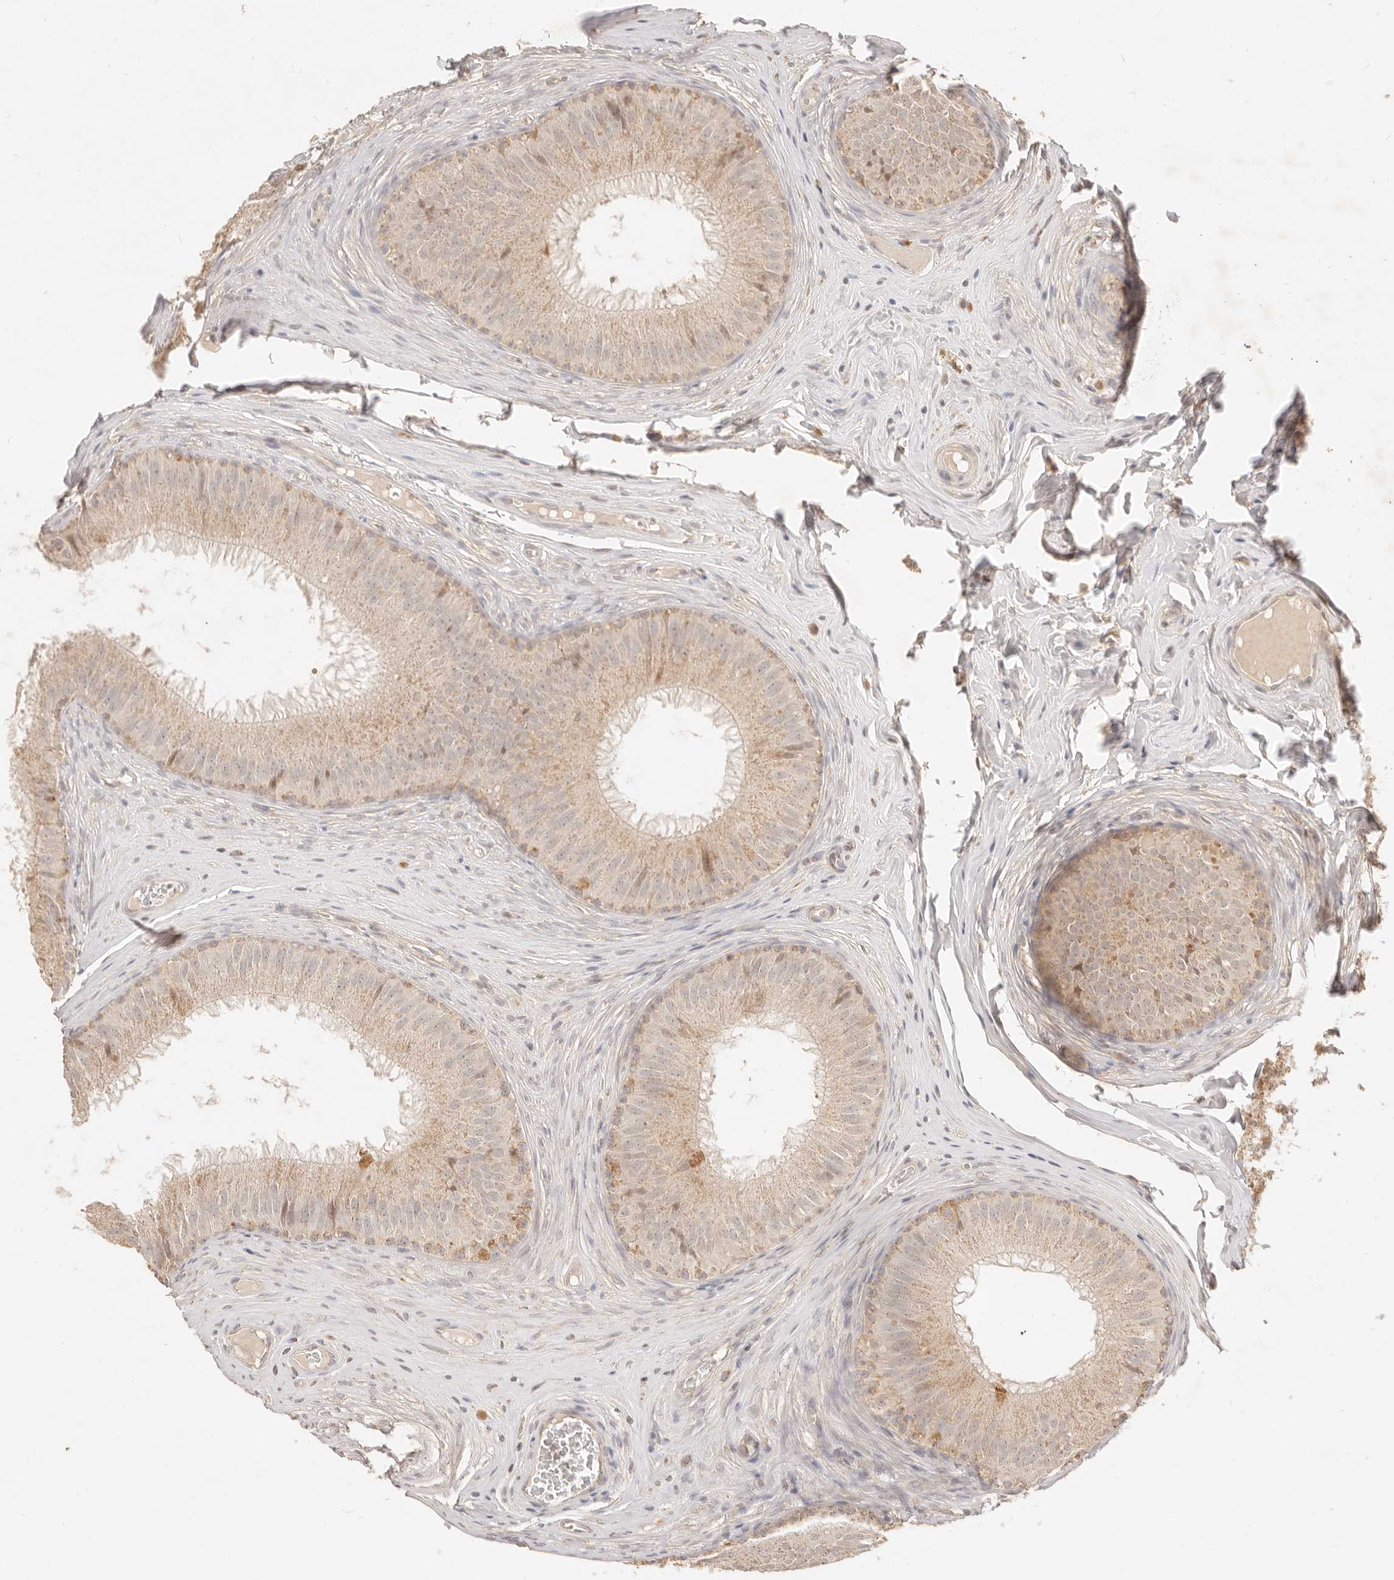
{"staining": {"intensity": "moderate", "quantity": "<25%", "location": "cytoplasmic/membranous"}, "tissue": "epididymis", "cell_type": "Glandular cells", "image_type": "normal", "snomed": [{"axis": "morphology", "description": "Normal tissue, NOS"}, {"axis": "topography", "description": "Epididymis"}], "caption": "A high-resolution image shows immunohistochemistry staining of benign epididymis, which displays moderate cytoplasmic/membranous staining in approximately <25% of glandular cells.", "gene": "CPLANE2", "patient": {"sex": "male", "age": 32}}